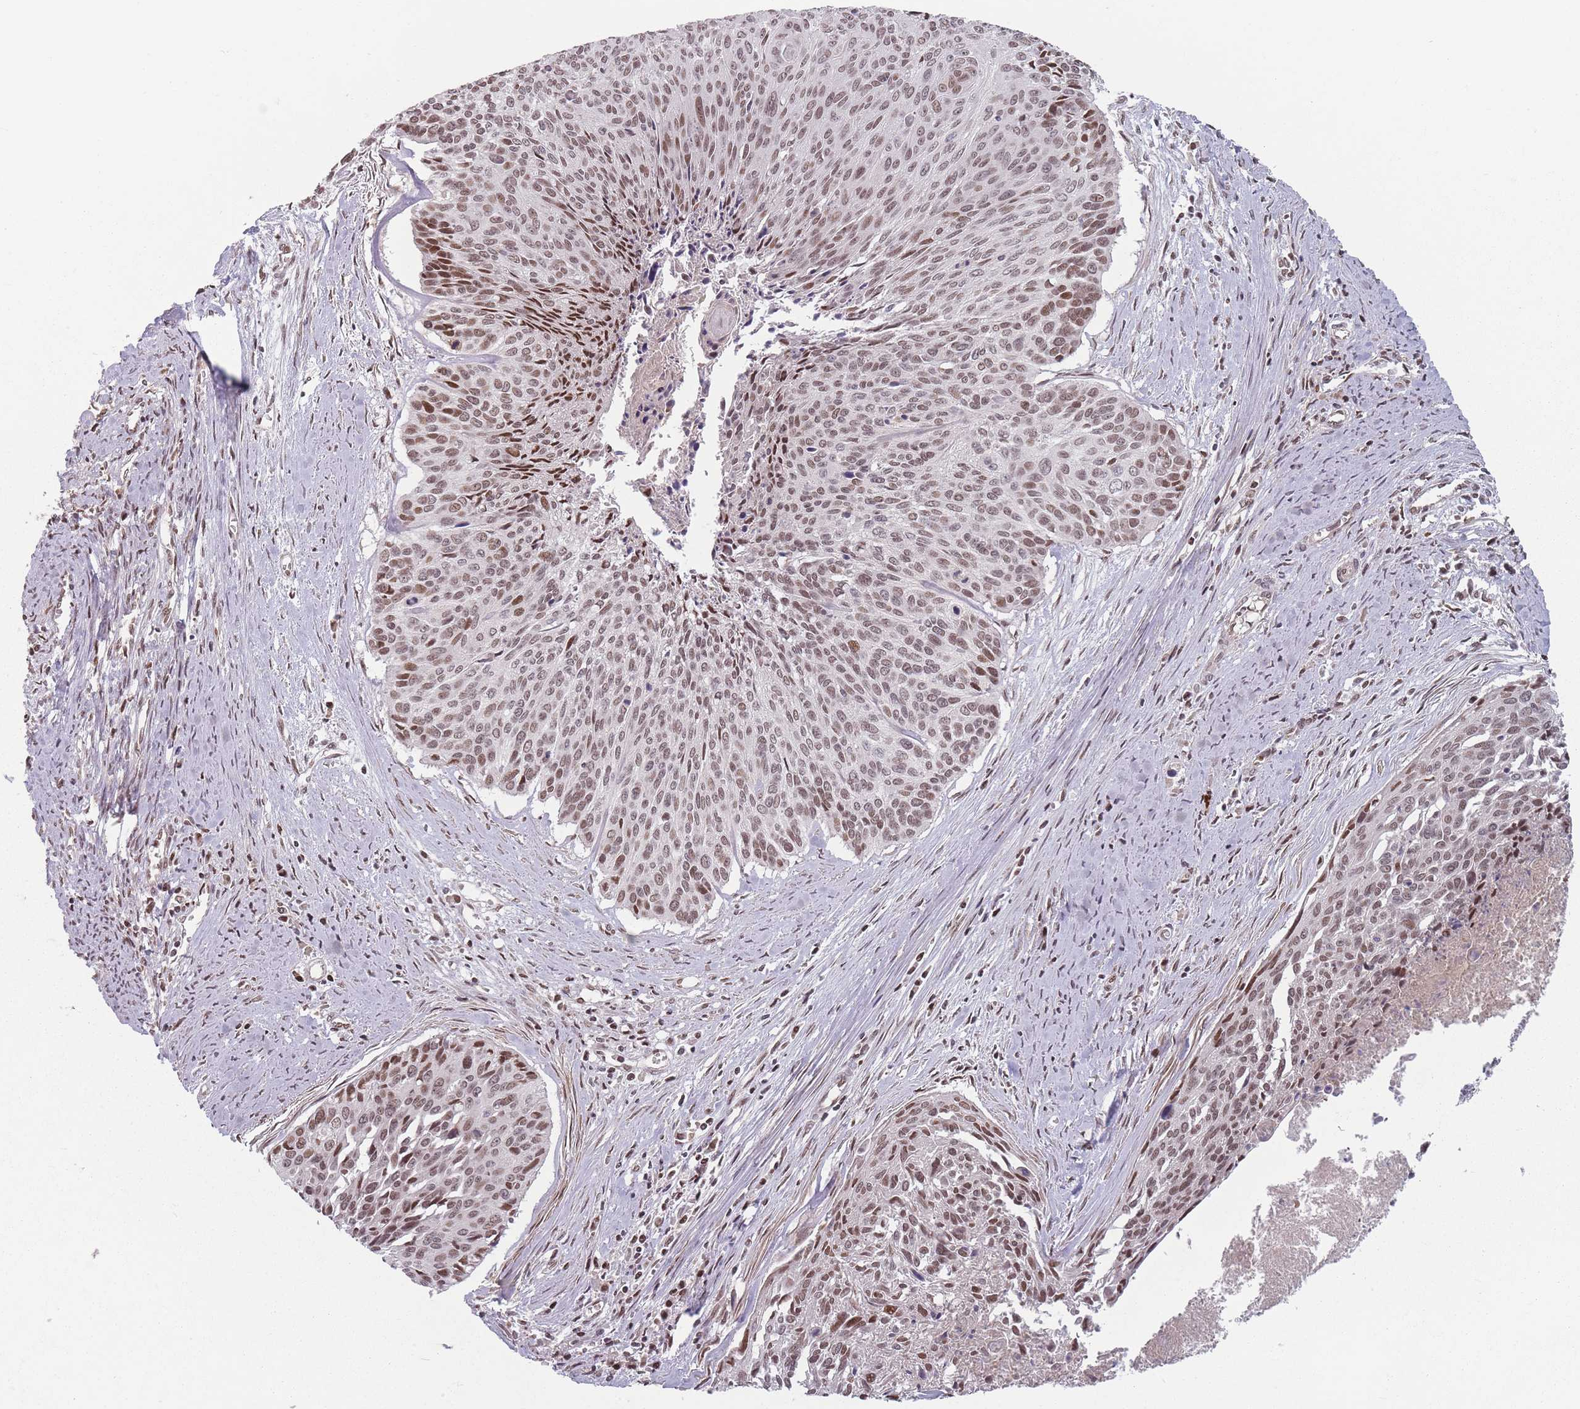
{"staining": {"intensity": "moderate", "quantity": ">75%", "location": "nuclear"}, "tissue": "cervical cancer", "cell_type": "Tumor cells", "image_type": "cancer", "snomed": [{"axis": "morphology", "description": "Squamous cell carcinoma, NOS"}, {"axis": "topography", "description": "Cervix"}], "caption": "A medium amount of moderate nuclear expression is identified in about >75% of tumor cells in squamous cell carcinoma (cervical) tissue.", "gene": "SH3BGRL2", "patient": {"sex": "female", "age": 55}}